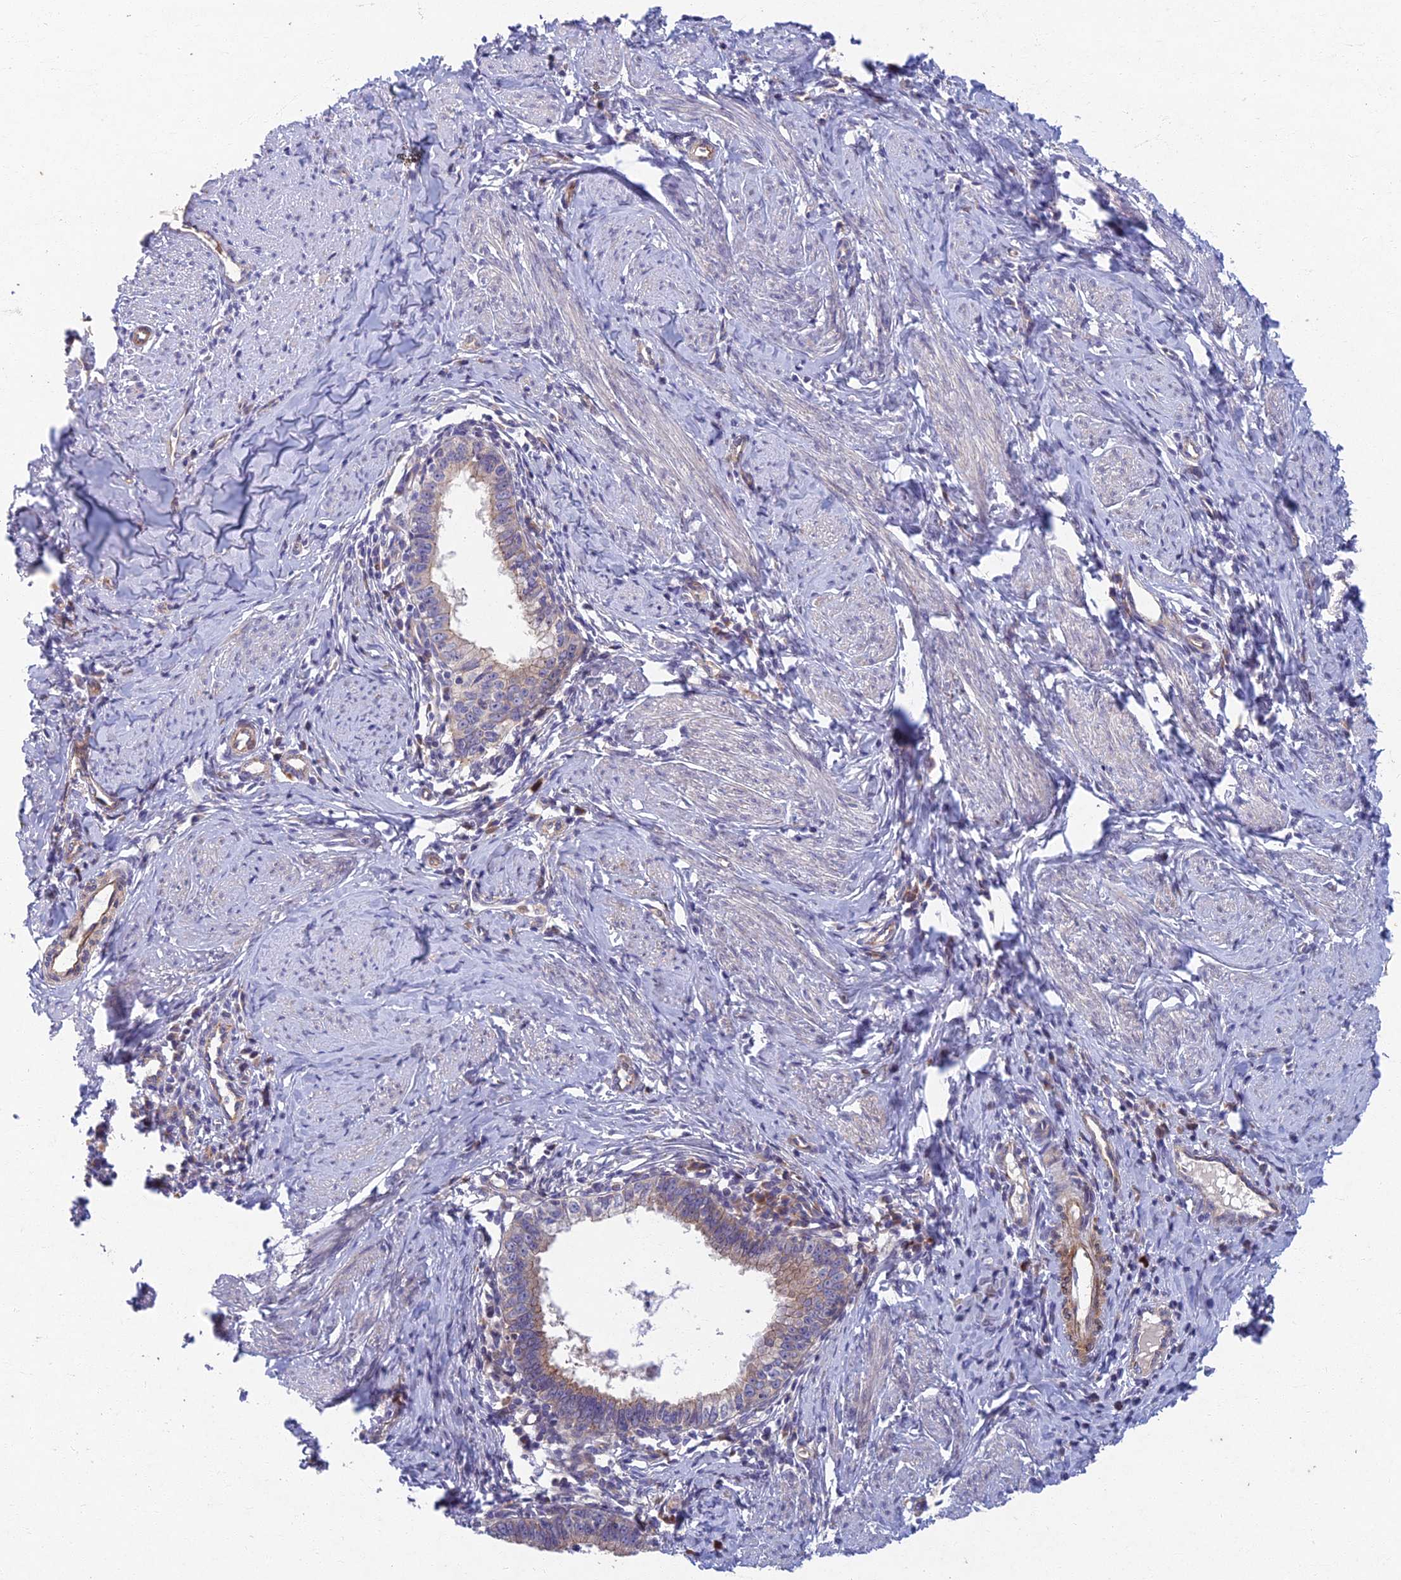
{"staining": {"intensity": "weak", "quantity": "25%-75%", "location": "cytoplasmic/membranous"}, "tissue": "cervical cancer", "cell_type": "Tumor cells", "image_type": "cancer", "snomed": [{"axis": "morphology", "description": "Adenocarcinoma, NOS"}, {"axis": "topography", "description": "Cervix"}], "caption": "Immunohistochemical staining of human cervical cancer (adenocarcinoma) demonstrates low levels of weak cytoplasmic/membranous protein staining in about 25%-75% of tumor cells. (brown staining indicates protein expression, while blue staining denotes nuclei).", "gene": "RHBDL2", "patient": {"sex": "female", "age": 36}}